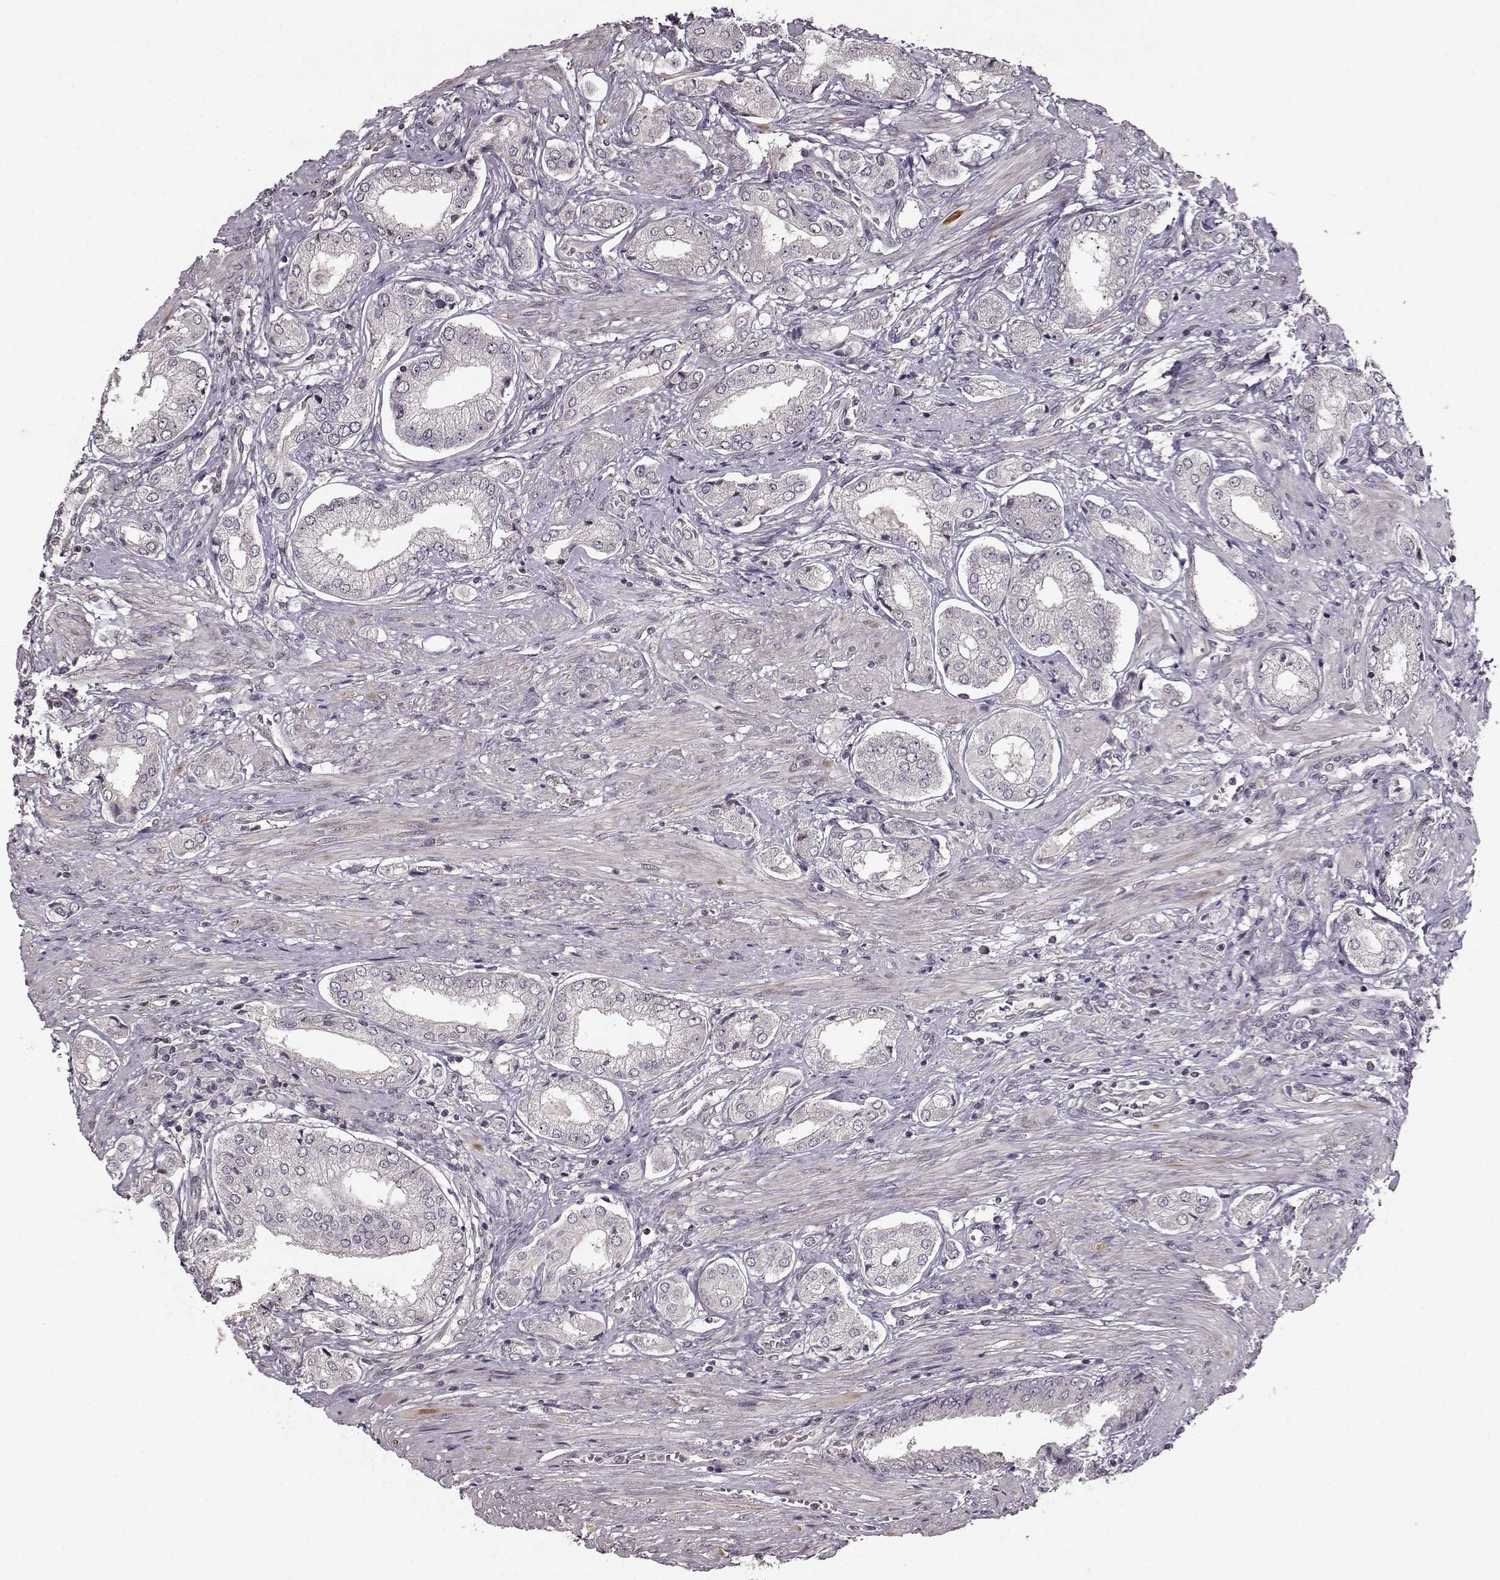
{"staining": {"intensity": "negative", "quantity": "none", "location": "none"}, "tissue": "prostate cancer", "cell_type": "Tumor cells", "image_type": "cancer", "snomed": [{"axis": "morphology", "description": "Adenocarcinoma, NOS"}, {"axis": "topography", "description": "Prostate"}], "caption": "This is an immunohistochemistry histopathology image of human prostate adenocarcinoma. There is no expression in tumor cells.", "gene": "FSHB", "patient": {"sex": "male", "age": 63}}